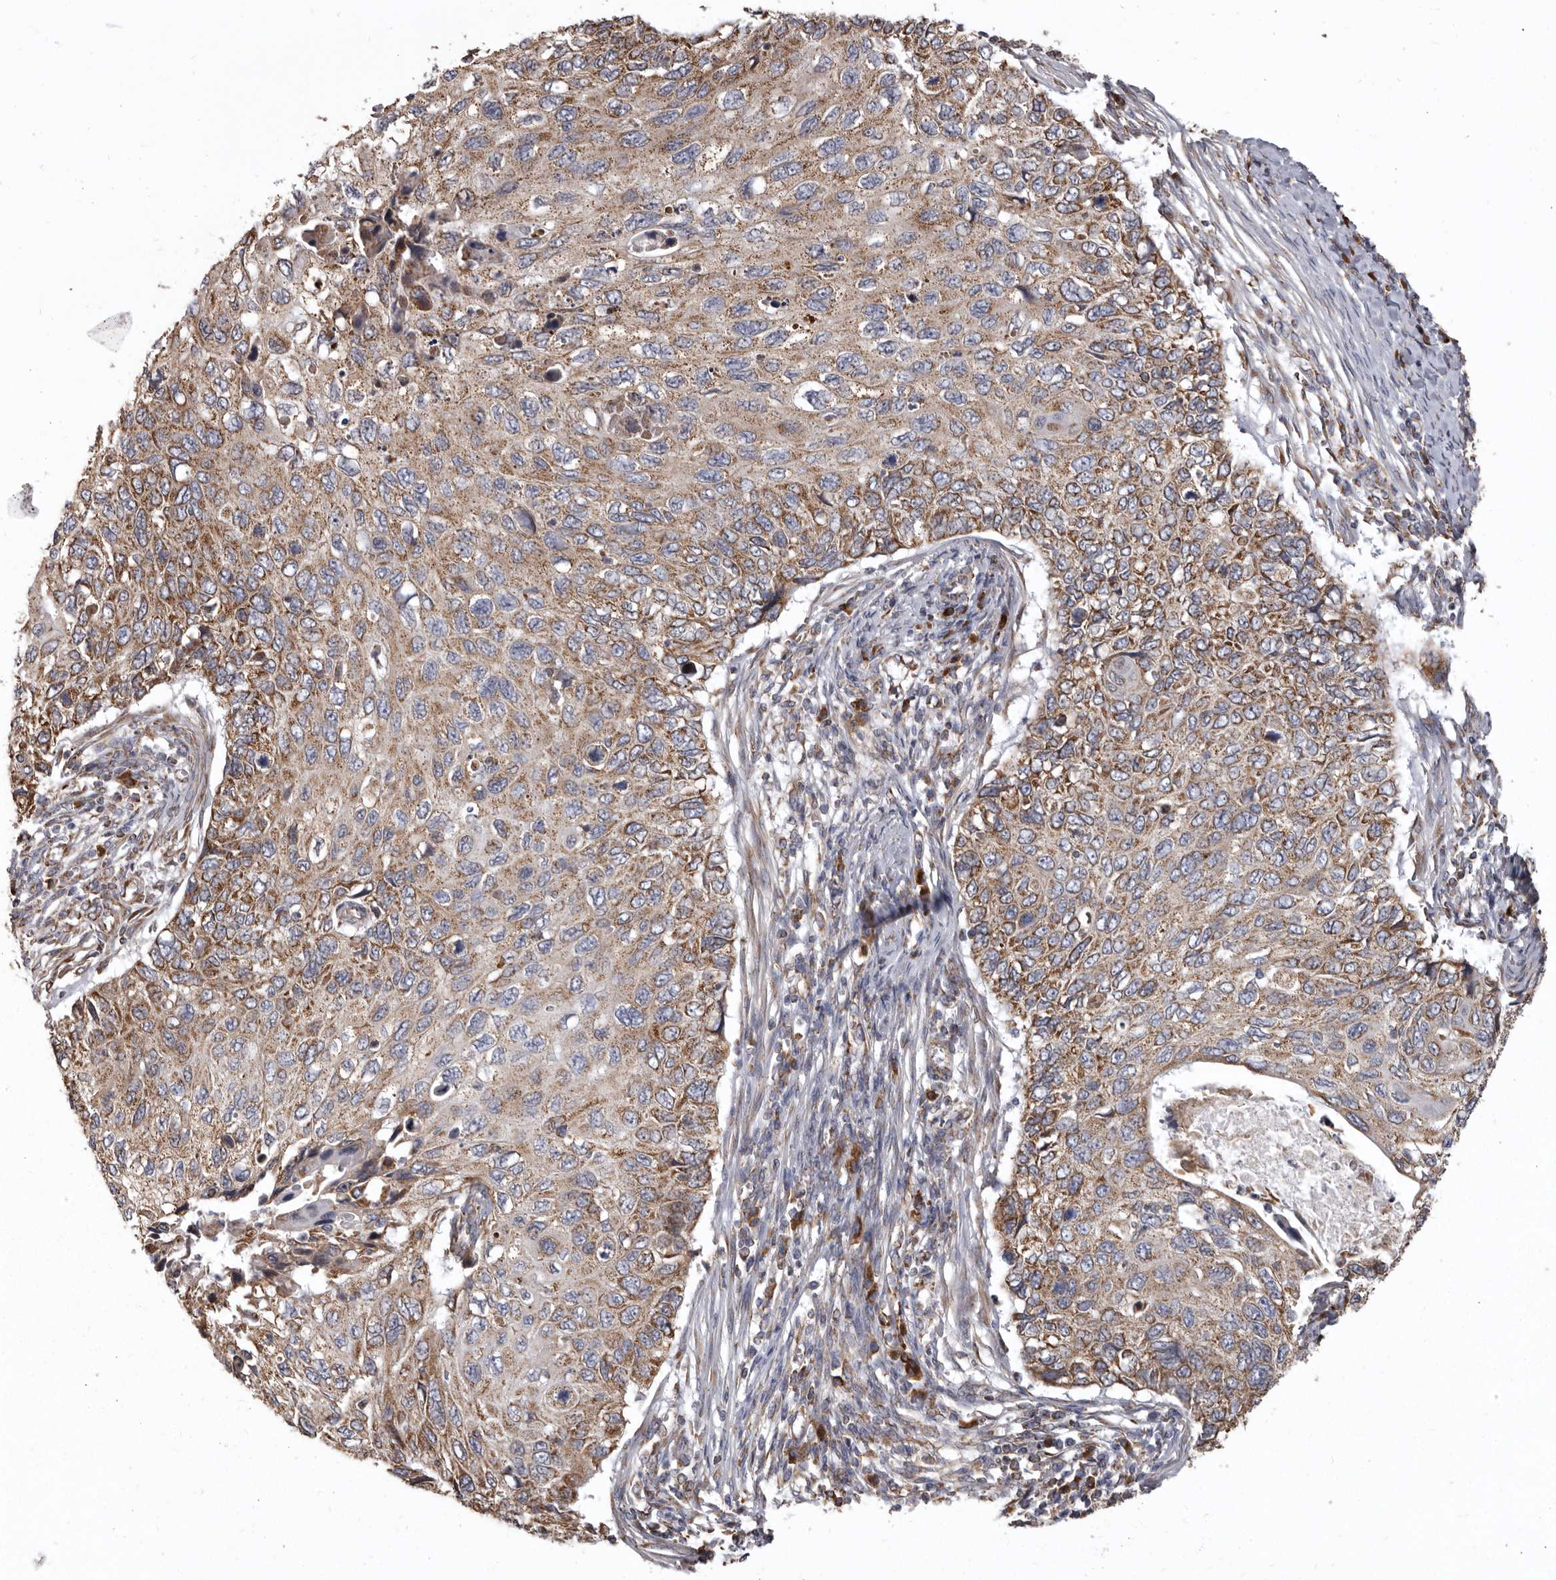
{"staining": {"intensity": "moderate", "quantity": ">75%", "location": "cytoplasmic/membranous"}, "tissue": "cervical cancer", "cell_type": "Tumor cells", "image_type": "cancer", "snomed": [{"axis": "morphology", "description": "Squamous cell carcinoma, NOS"}, {"axis": "topography", "description": "Cervix"}], "caption": "A medium amount of moderate cytoplasmic/membranous positivity is appreciated in approximately >75% of tumor cells in squamous cell carcinoma (cervical) tissue.", "gene": "CDK5RAP3", "patient": {"sex": "female", "age": 70}}